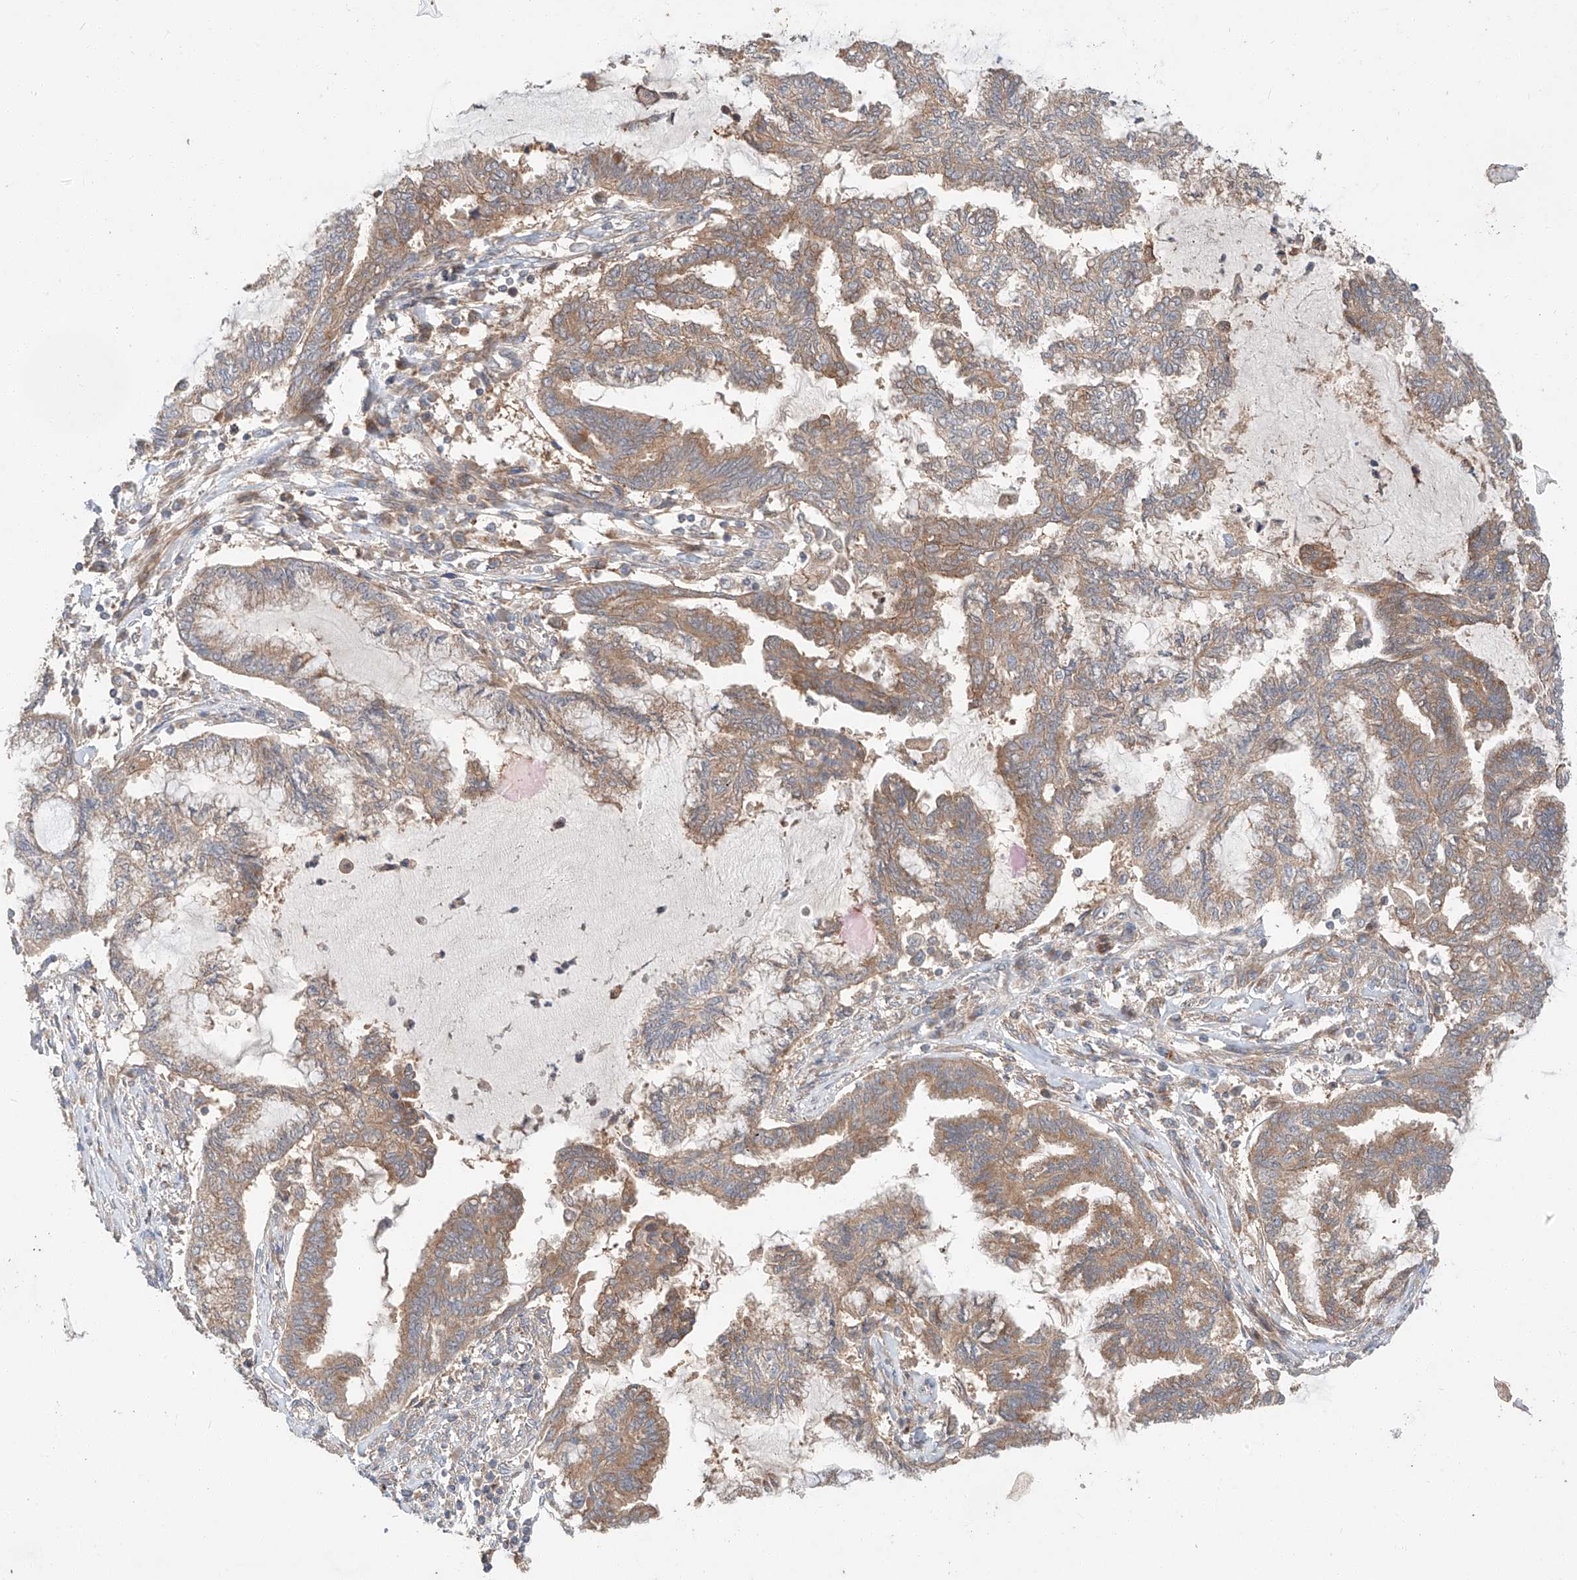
{"staining": {"intensity": "moderate", "quantity": ">75%", "location": "cytoplasmic/membranous"}, "tissue": "endometrial cancer", "cell_type": "Tumor cells", "image_type": "cancer", "snomed": [{"axis": "morphology", "description": "Adenocarcinoma, NOS"}, {"axis": "topography", "description": "Endometrium"}], "caption": "A brown stain shows moderate cytoplasmic/membranous positivity of a protein in endometrial cancer tumor cells.", "gene": "XPNPEP1", "patient": {"sex": "female", "age": 86}}